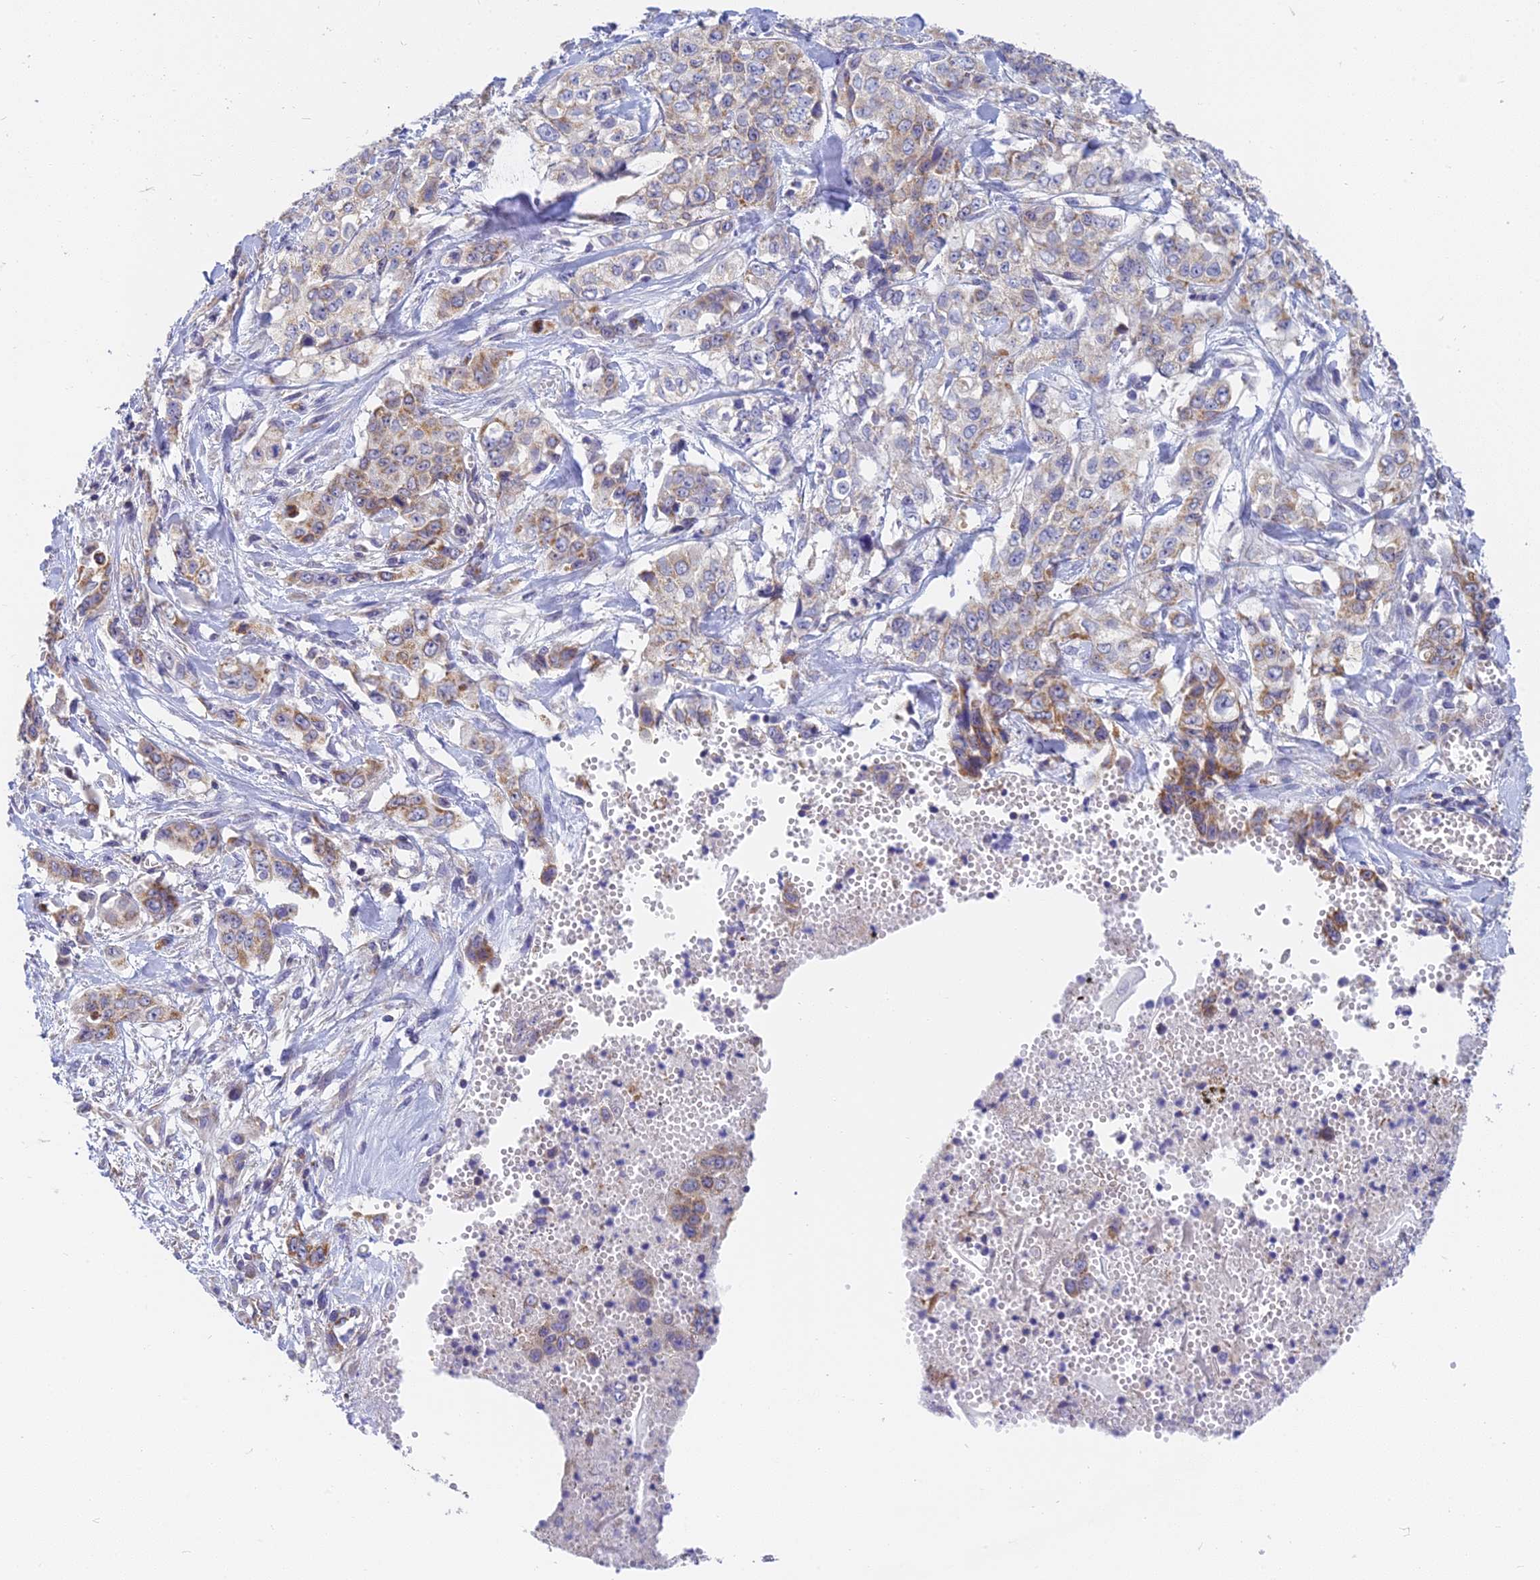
{"staining": {"intensity": "moderate", "quantity": "25%-75%", "location": "cytoplasmic/membranous"}, "tissue": "stomach cancer", "cell_type": "Tumor cells", "image_type": "cancer", "snomed": [{"axis": "morphology", "description": "Adenocarcinoma, NOS"}, {"axis": "topography", "description": "Stomach, upper"}], "caption": "Stomach cancer (adenocarcinoma) was stained to show a protein in brown. There is medium levels of moderate cytoplasmic/membranous positivity in approximately 25%-75% of tumor cells.", "gene": "MRPL15", "patient": {"sex": "male", "age": 62}}